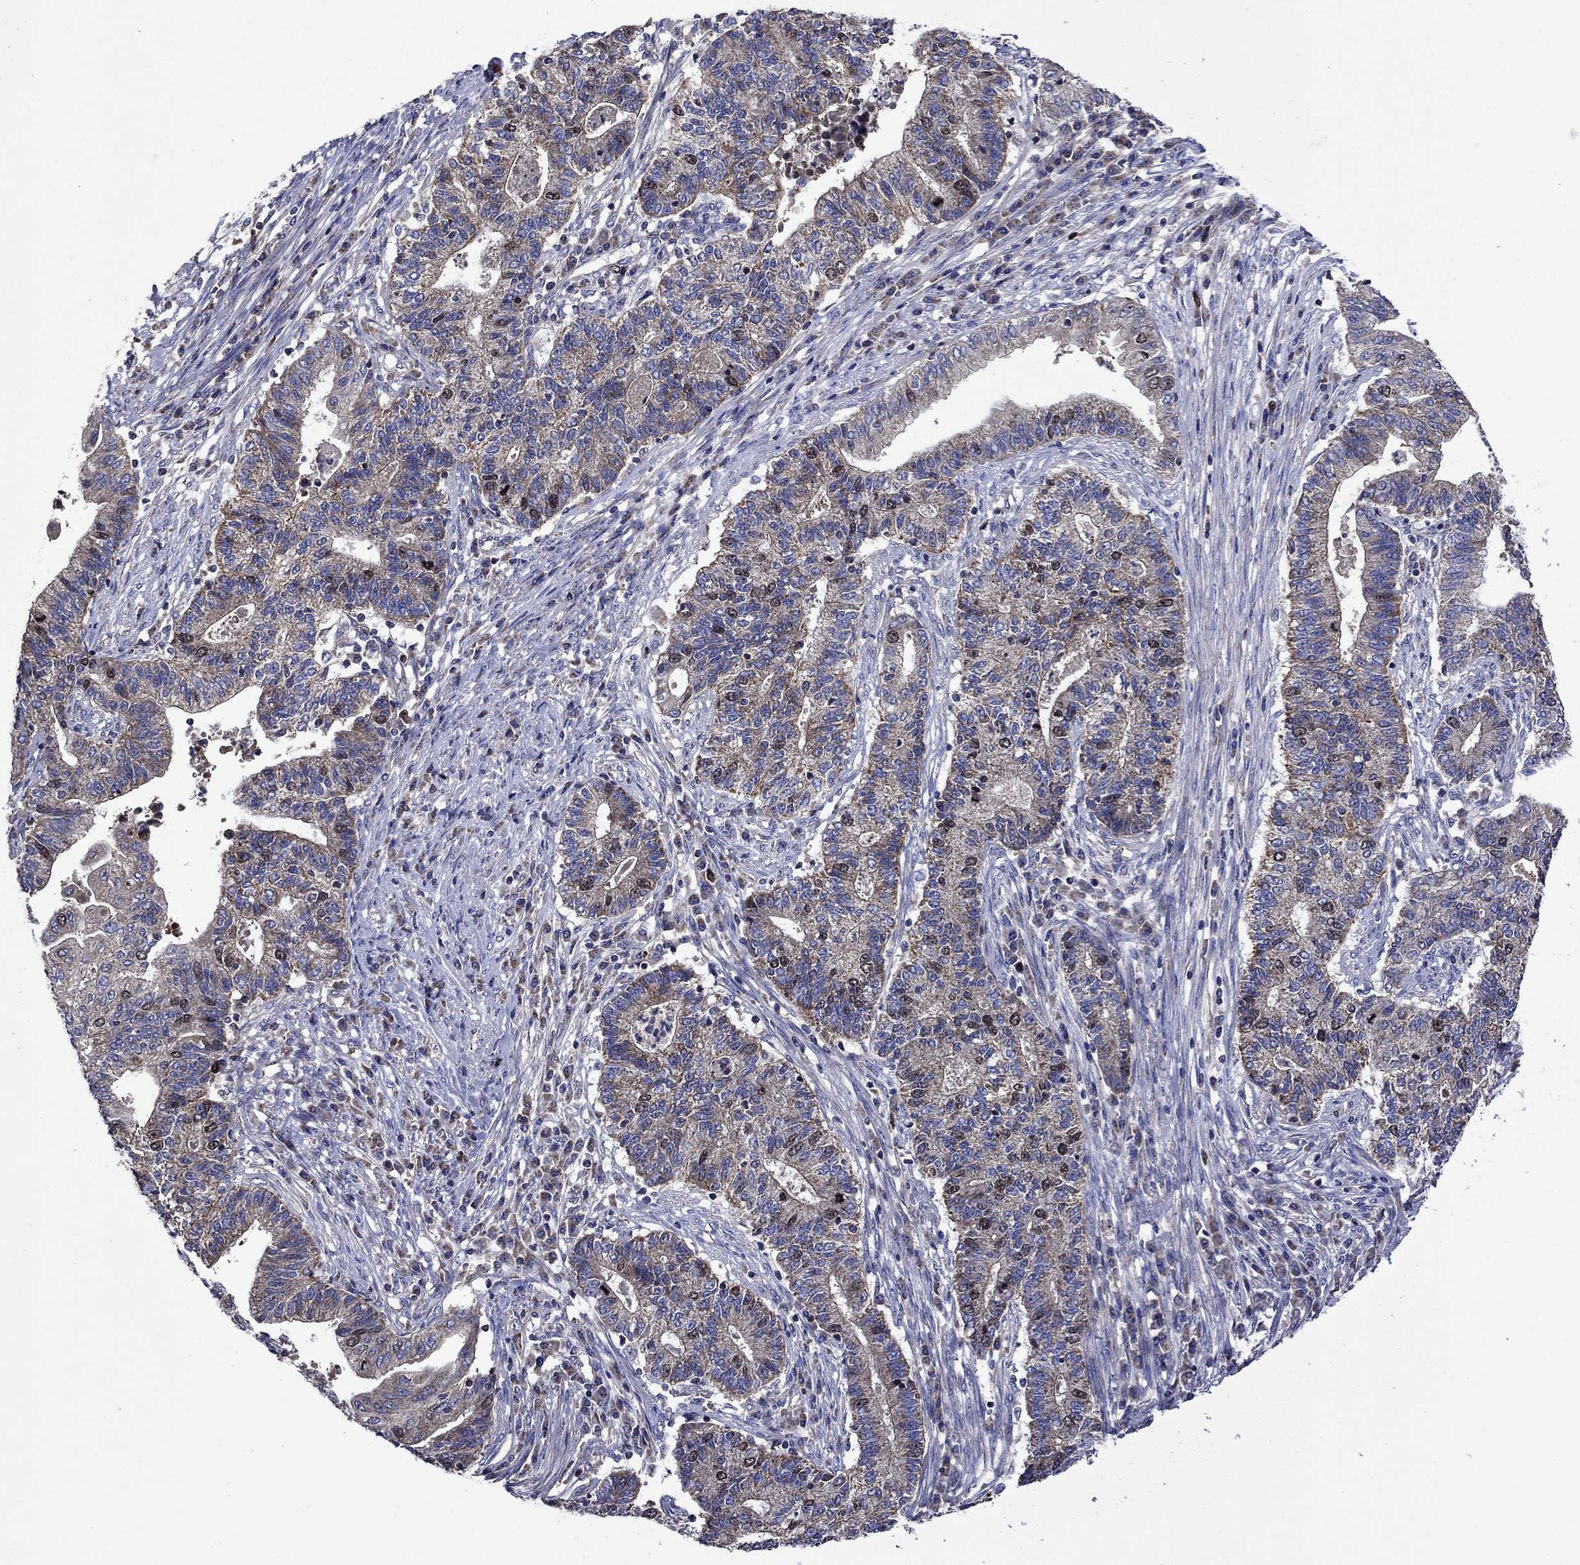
{"staining": {"intensity": "moderate", "quantity": "<25%", "location": "cytoplasmic/membranous"}, "tissue": "endometrial cancer", "cell_type": "Tumor cells", "image_type": "cancer", "snomed": [{"axis": "morphology", "description": "Adenocarcinoma, NOS"}, {"axis": "topography", "description": "Uterus"}, {"axis": "topography", "description": "Endometrium"}], "caption": "Endometrial cancer (adenocarcinoma) stained with IHC demonstrates moderate cytoplasmic/membranous staining in approximately <25% of tumor cells.", "gene": "KIF22", "patient": {"sex": "female", "age": 54}}